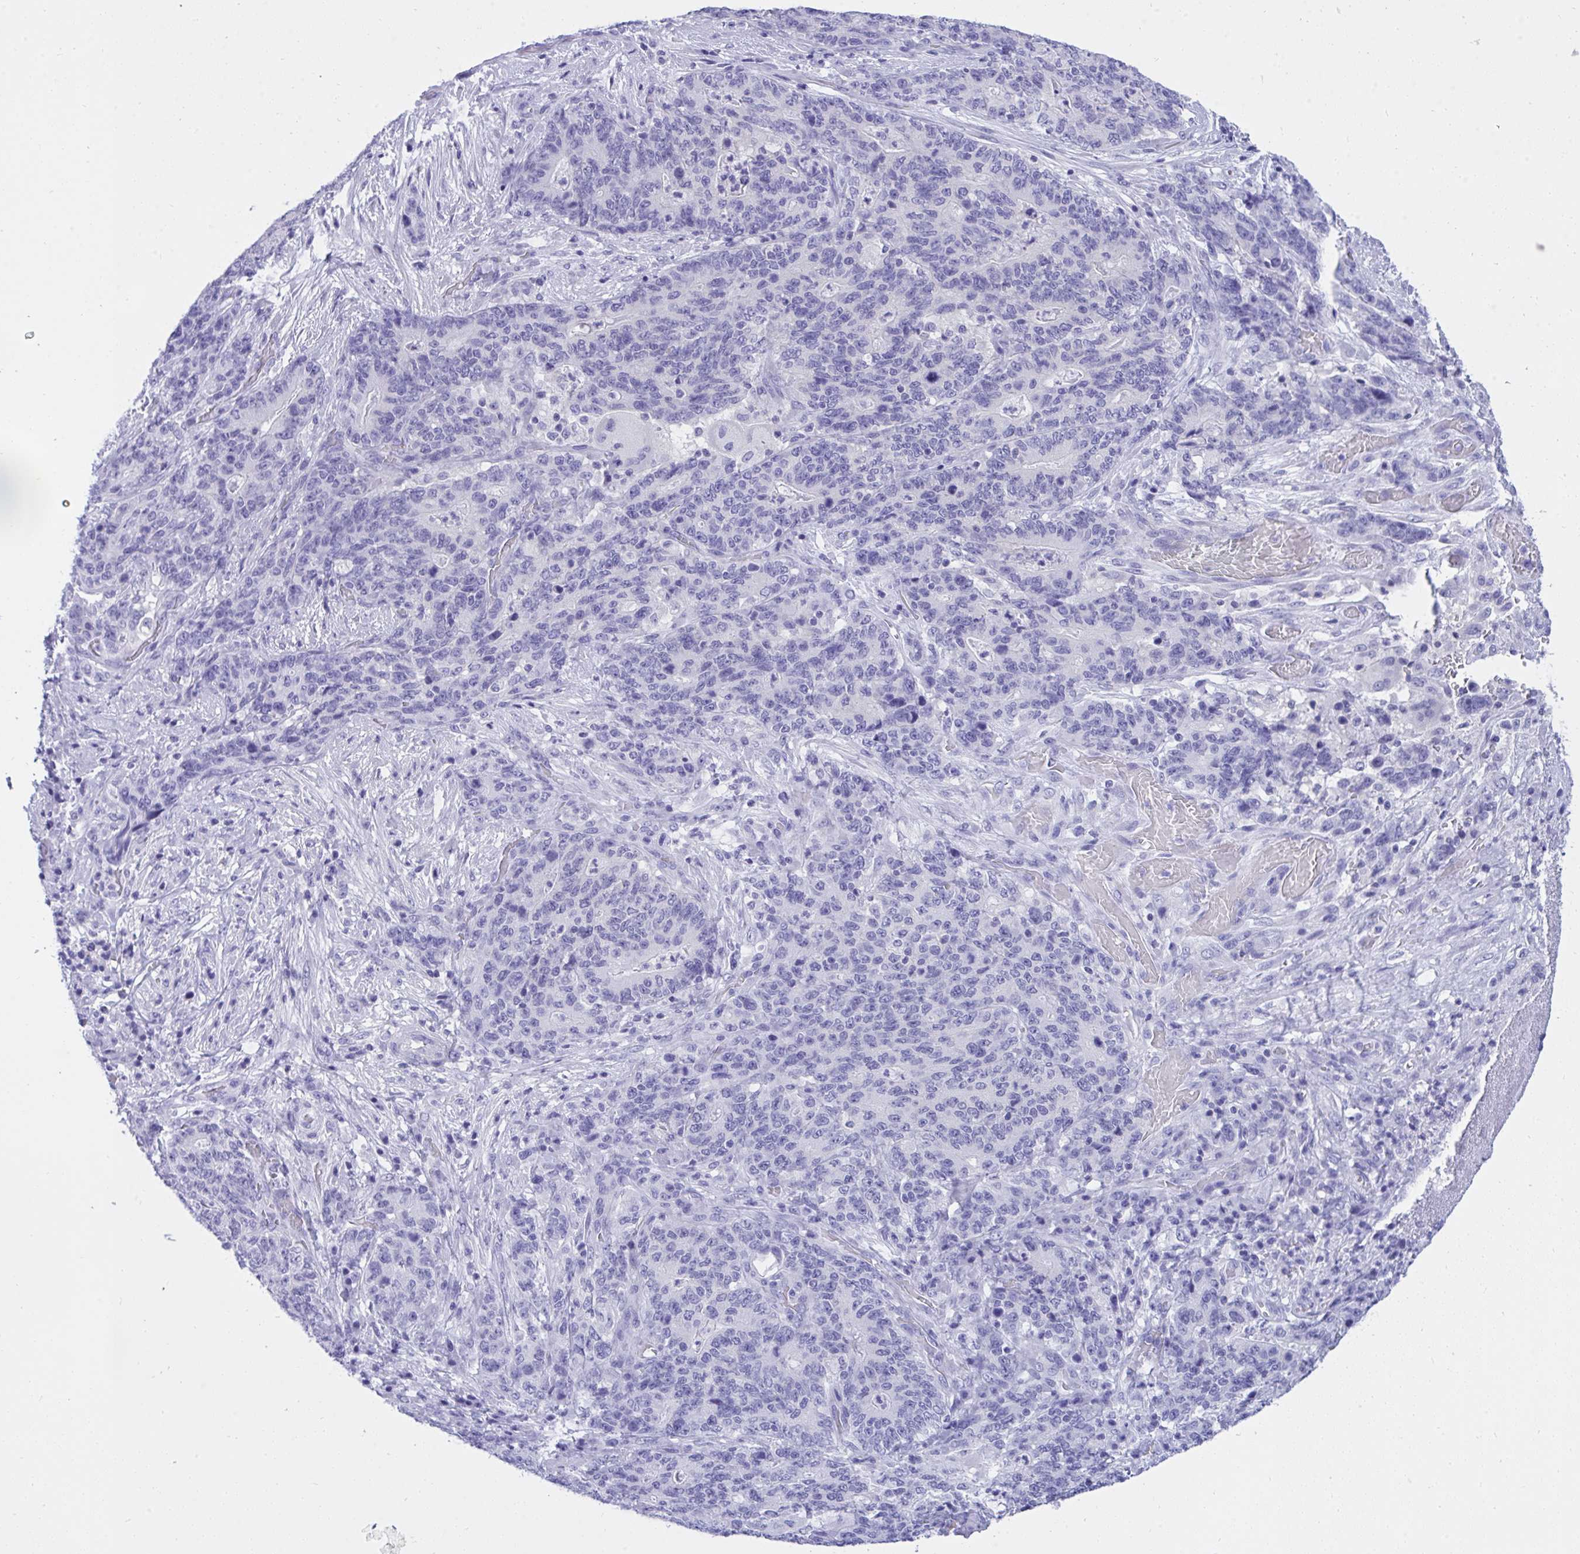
{"staining": {"intensity": "negative", "quantity": "none", "location": "none"}, "tissue": "stomach cancer", "cell_type": "Tumor cells", "image_type": "cancer", "snomed": [{"axis": "morphology", "description": "Normal tissue, NOS"}, {"axis": "morphology", "description": "Adenocarcinoma, NOS"}, {"axis": "topography", "description": "Stomach"}], "caption": "The photomicrograph shows no significant expression in tumor cells of stomach adenocarcinoma.", "gene": "TLN2", "patient": {"sex": "female", "age": 64}}